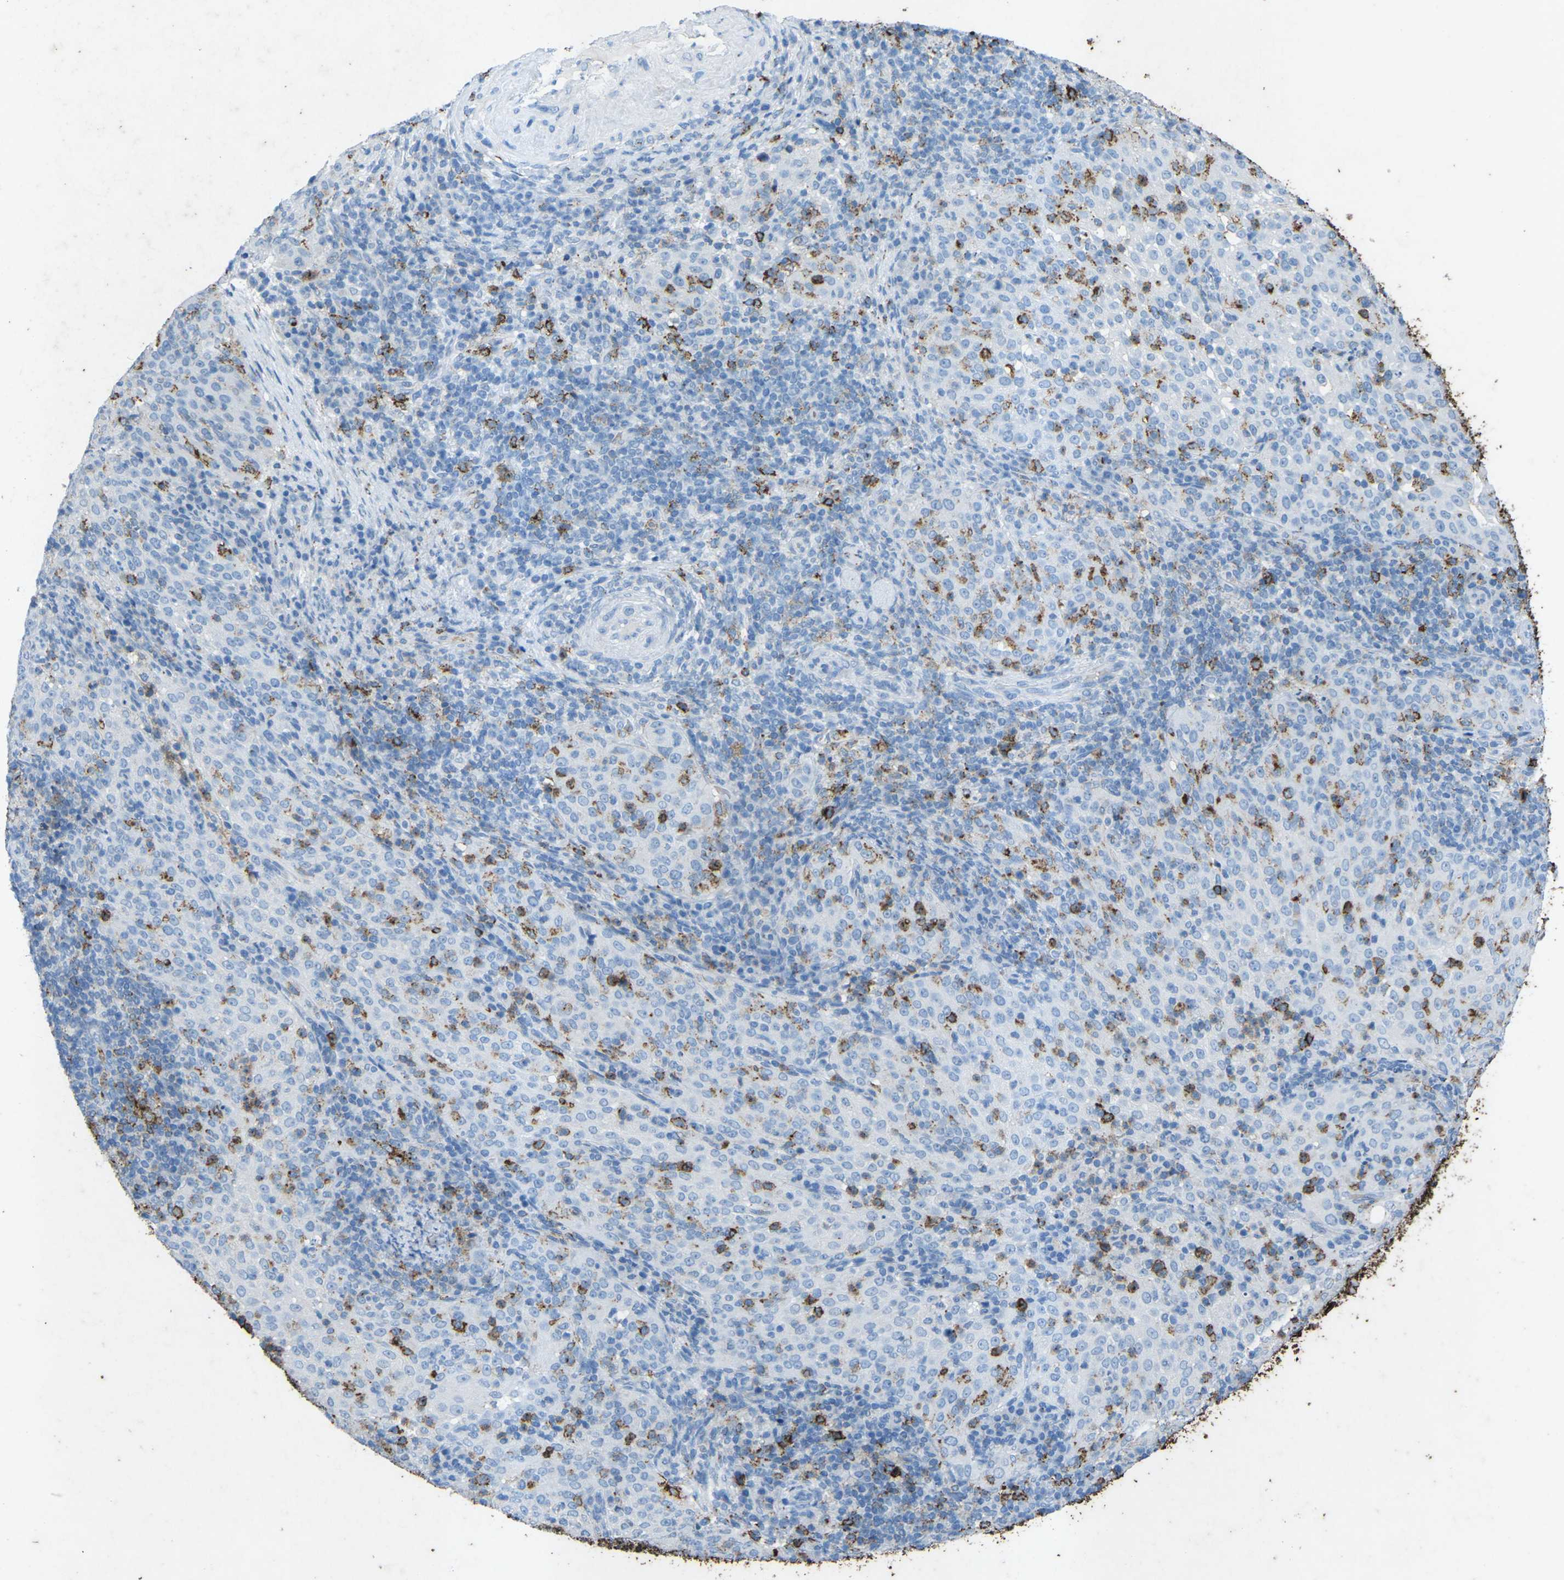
{"staining": {"intensity": "negative", "quantity": "none", "location": "none"}, "tissue": "cervical cancer", "cell_type": "Tumor cells", "image_type": "cancer", "snomed": [{"axis": "morphology", "description": "Squamous cell carcinoma, NOS"}, {"axis": "topography", "description": "Cervix"}], "caption": "Immunohistochemistry image of human cervical cancer stained for a protein (brown), which reveals no expression in tumor cells.", "gene": "CTAGE1", "patient": {"sex": "female", "age": 51}}